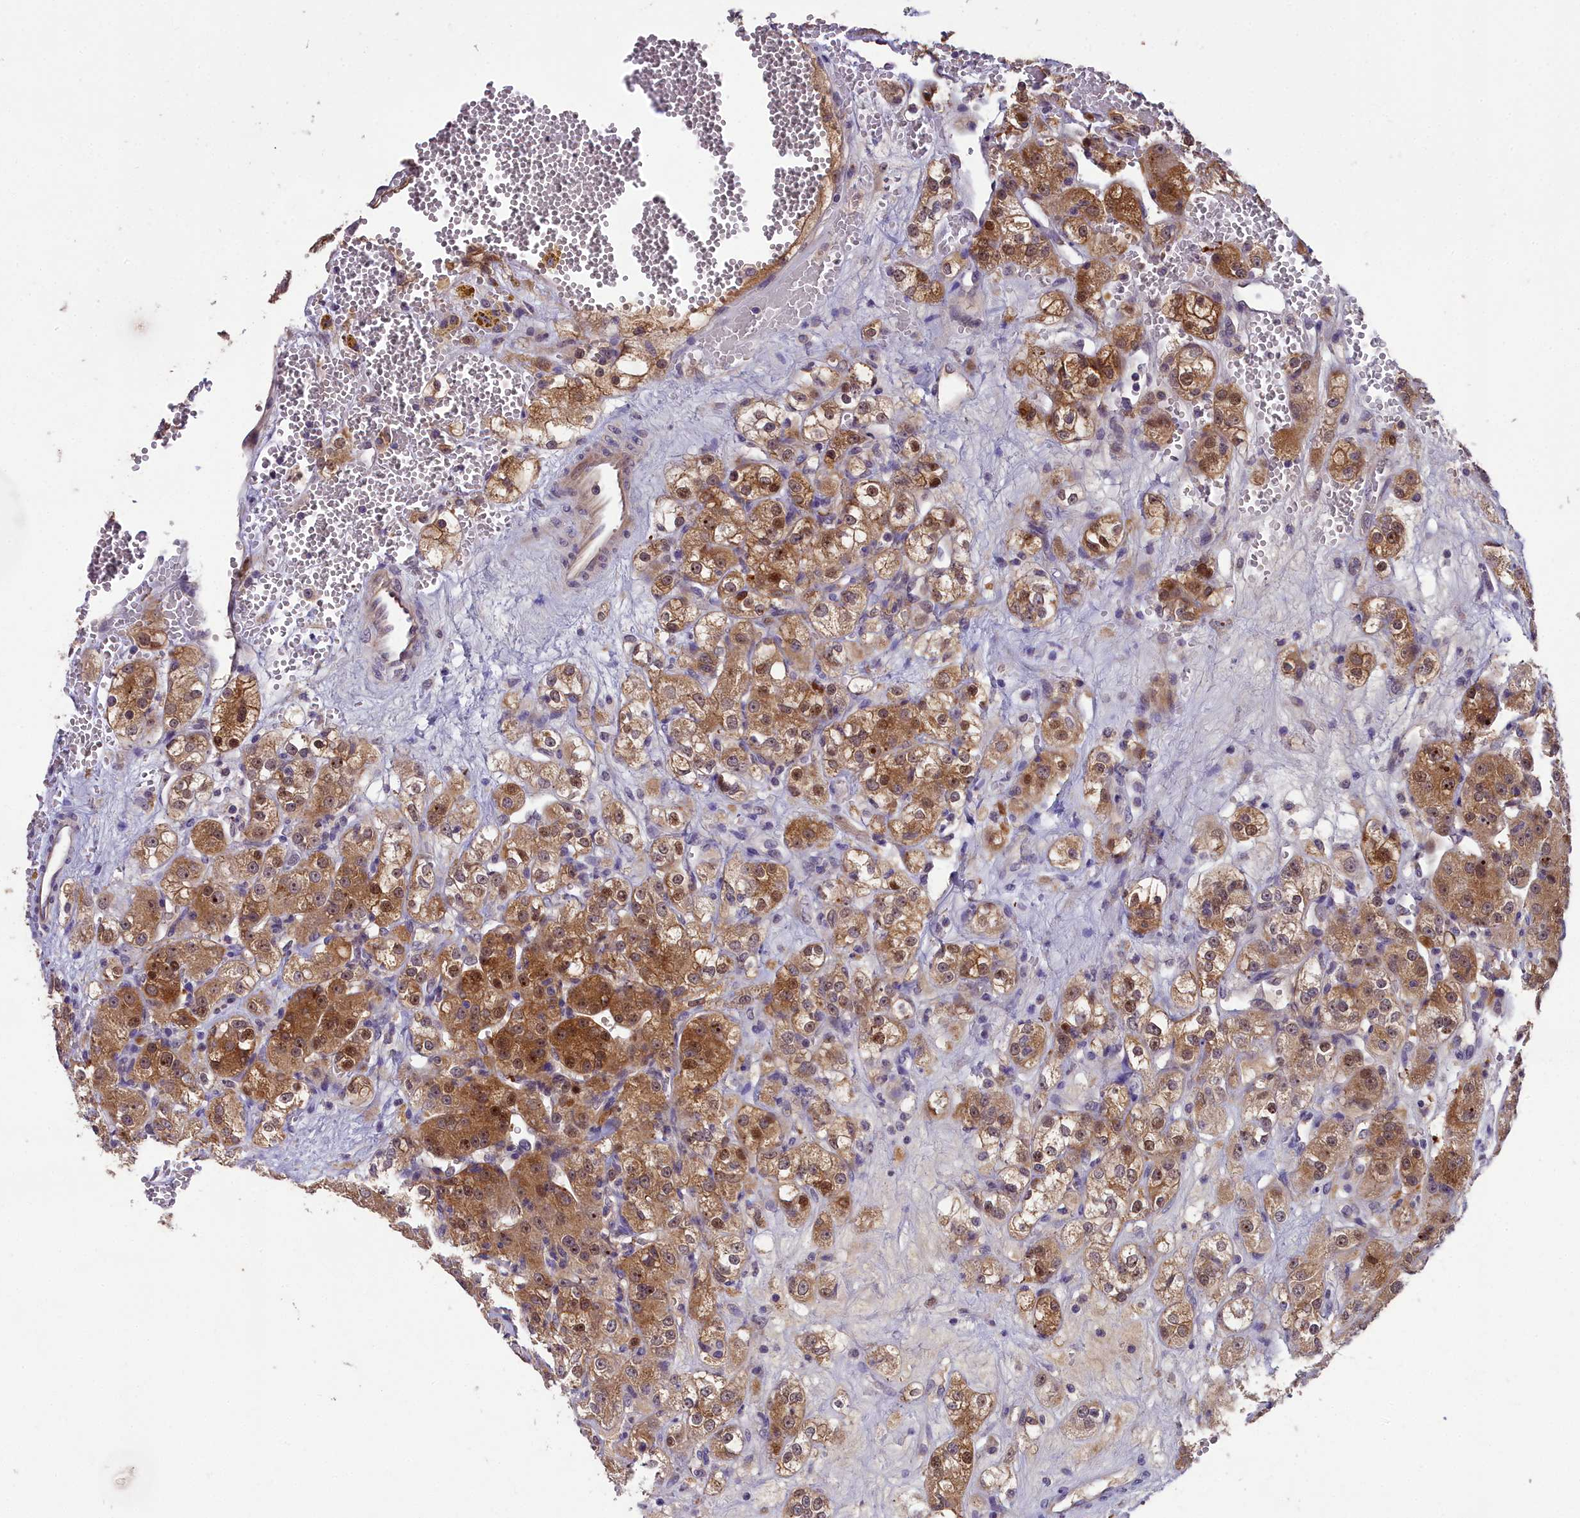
{"staining": {"intensity": "moderate", "quantity": ">75%", "location": "cytoplasmic/membranous,nuclear"}, "tissue": "renal cancer", "cell_type": "Tumor cells", "image_type": "cancer", "snomed": [{"axis": "morphology", "description": "Normal tissue, NOS"}, {"axis": "morphology", "description": "Adenocarcinoma, NOS"}, {"axis": "topography", "description": "Kidney"}], "caption": "Protein staining displays moderate cytoplasmic/membranous and nuclear positivity in approximately >75% of tumor cells in renal cancer.", "gene": "ZNF333", "patient": {"sex": "male", "age": 61}}